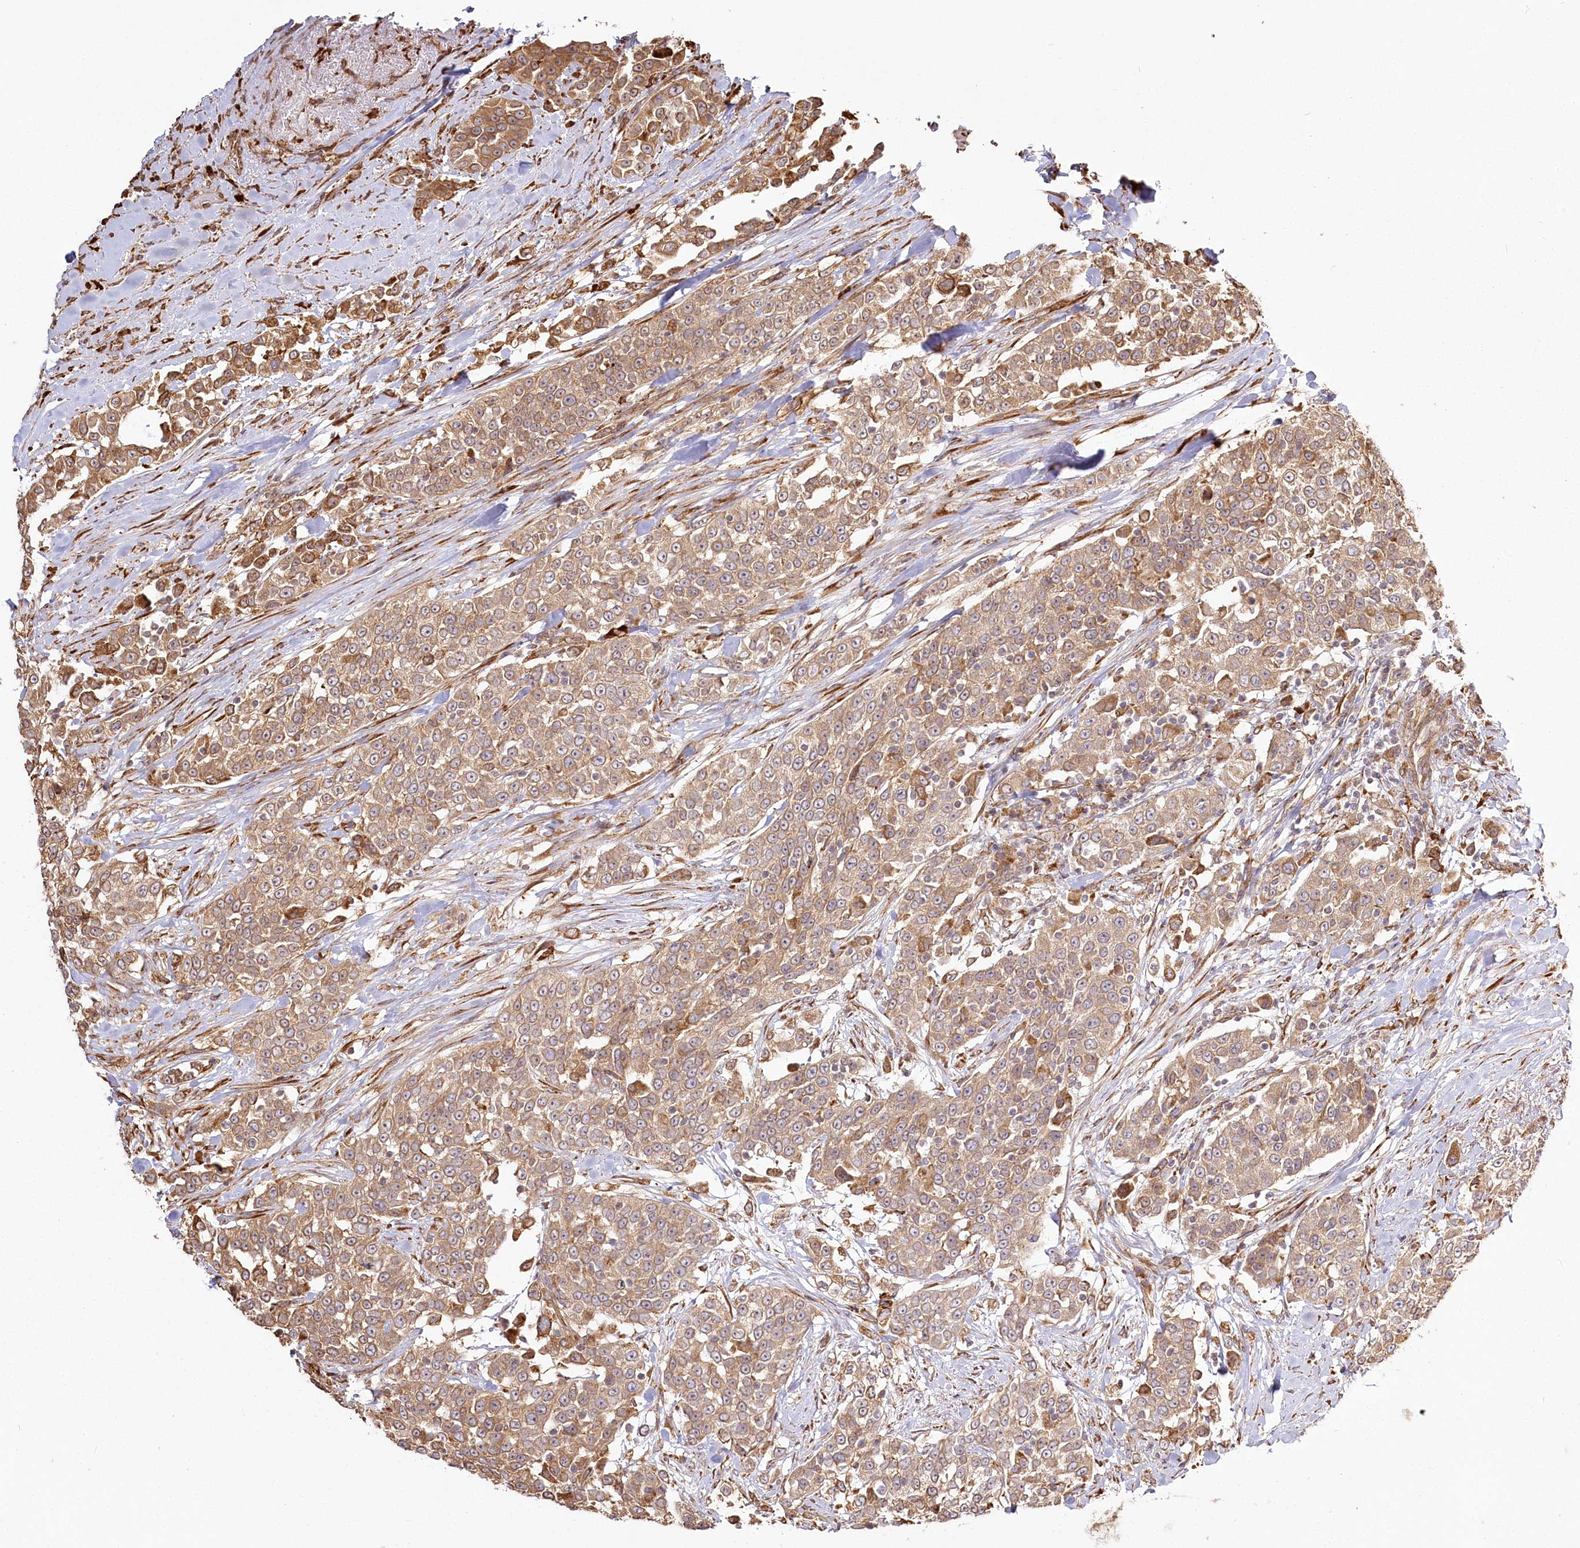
{"staining": {"intensity": "moderate", "quantity": ">75%", "location": "cytoplasmic/membranous"}, "tissue": "urothelial cancer", "cell_type": "Tumor cells", "image_type": "cancer", "snomed": [{"axis": "morphology", "description": "Urothelial carcinoma, High grade"}, {"axis": "topography", "description": "Urinary bladder"}], "caption": "IHC photomicrograph of urothelial cancer stained for a protein (brown), which exhibits medium levels of moderate cytoplasmic/membranous expression in about >75% of tumor cells.", "gene": "FAM13A", "patient": {"sex": "female", "age": 80}}